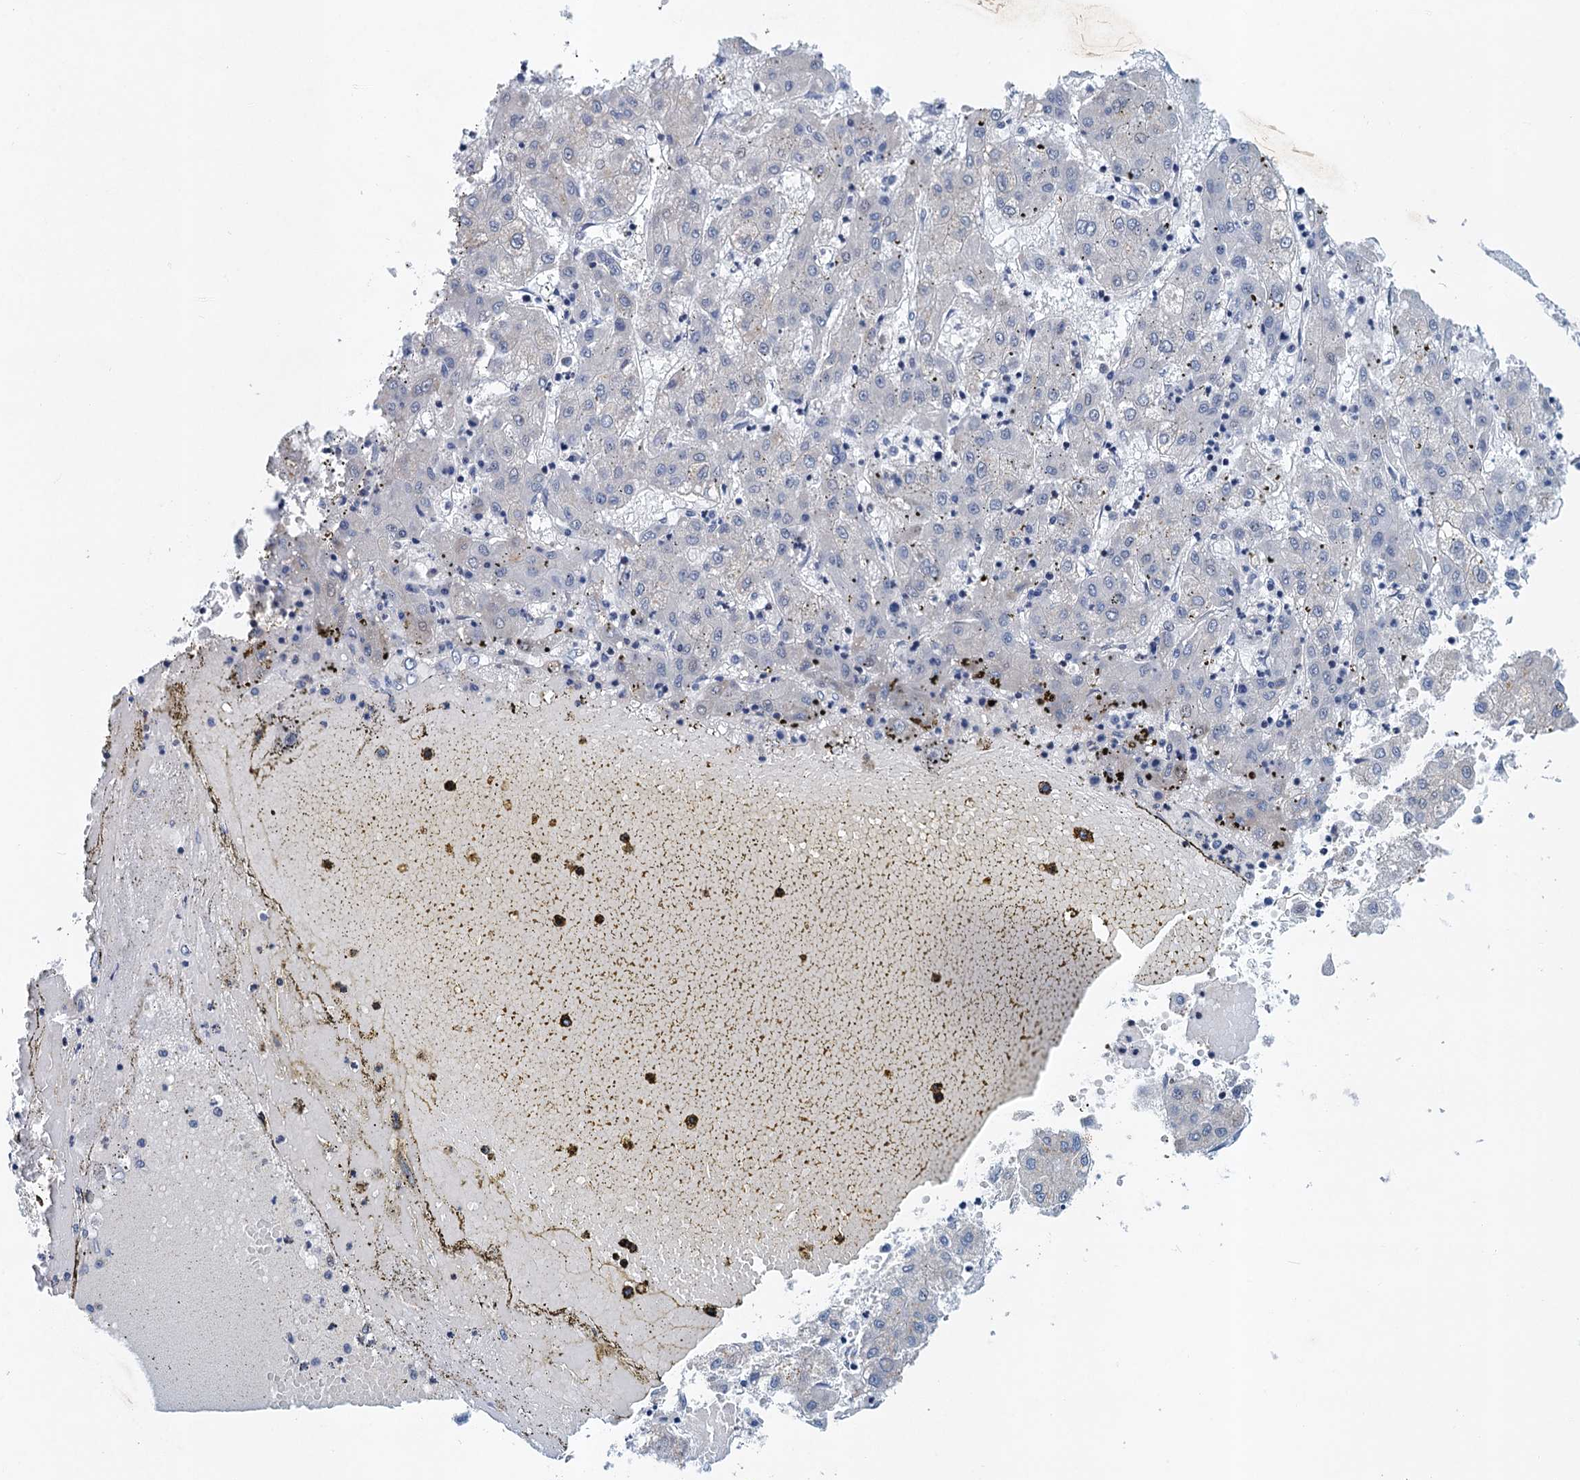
{"staining": {"intensity": "negative", "quantity": "none", "location": "none"}, "tissue": "liver cancer", "cell_type": "Tumor cells", "image_type": "cancer", "snomed": [{"axis": "morphology", "description": "Carcinoma, Hepatocellular, NOS"}, {"axis": "topography", "description": "Liver"}], "caption": "Tumor cells show no significant positivity in liver cancer. (Brightfield microscopy of DAB (3,3'-diaminobenzidine) immunohistochemistry (IHC) at high magnification).", "gene": "NBEA", "patient": {"sex": "male", "age": 72}}